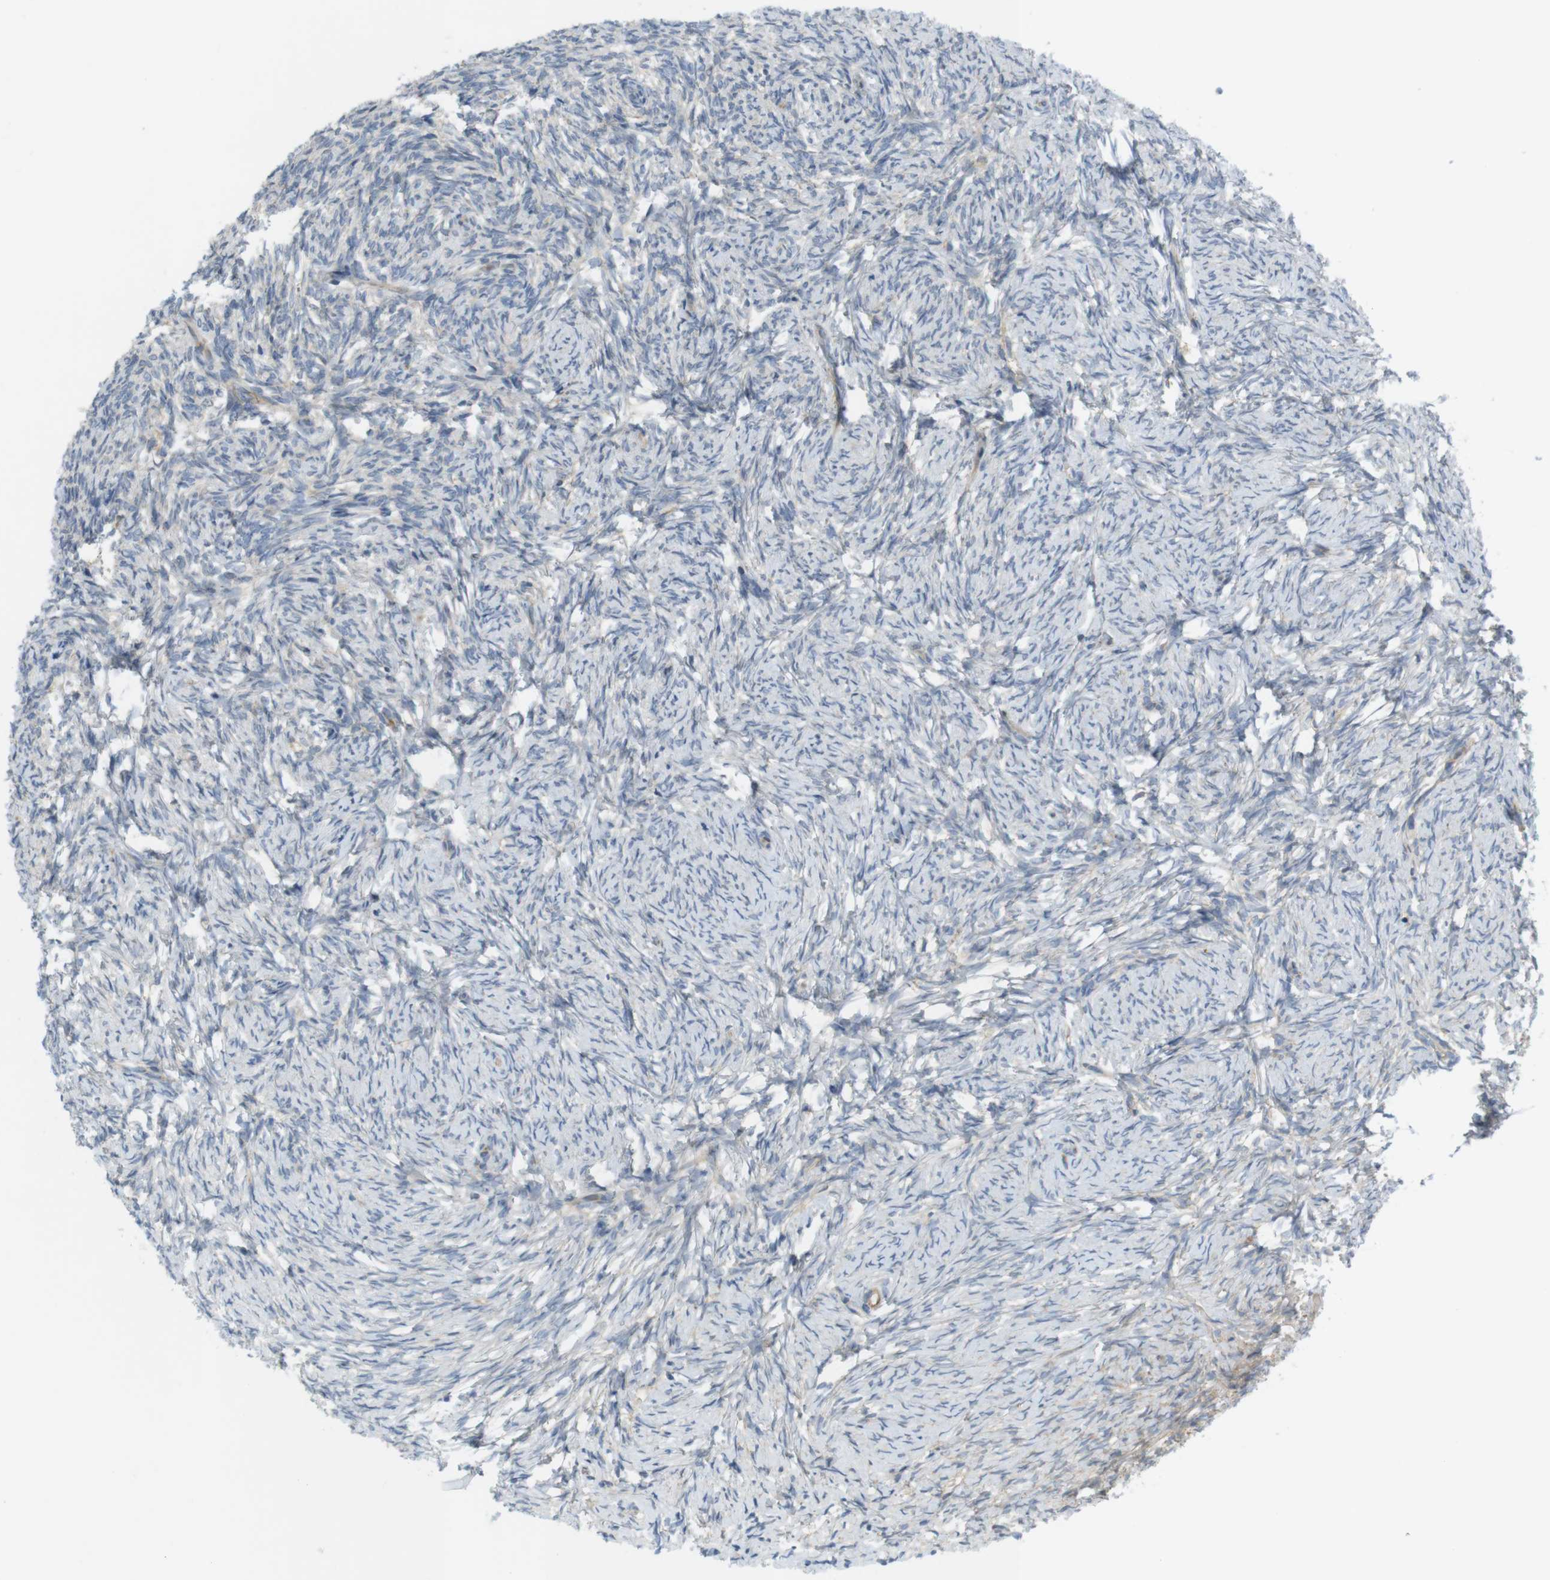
{"staining": {"intensity": "moderate", "quantity": ">75%", "location": "cytoplasmic/membranous"}, "tissue": "ovary", "cell_type": "Follicle cells", "image_type": "normal", "snomed": [{"axis": "morphology", "description": "Normal tissue, NOS"}, {"axis": "topography", "description": "Ovary"}], "caption": "Immunohistochemistry (IHC) of unremarkable human ovary shows medium levels of moderate cytoplasmic/membranous expression in approximately >75% of follicle cells.", "gene": "GJC3", "patient": {"sex": "female", "age": 60}}